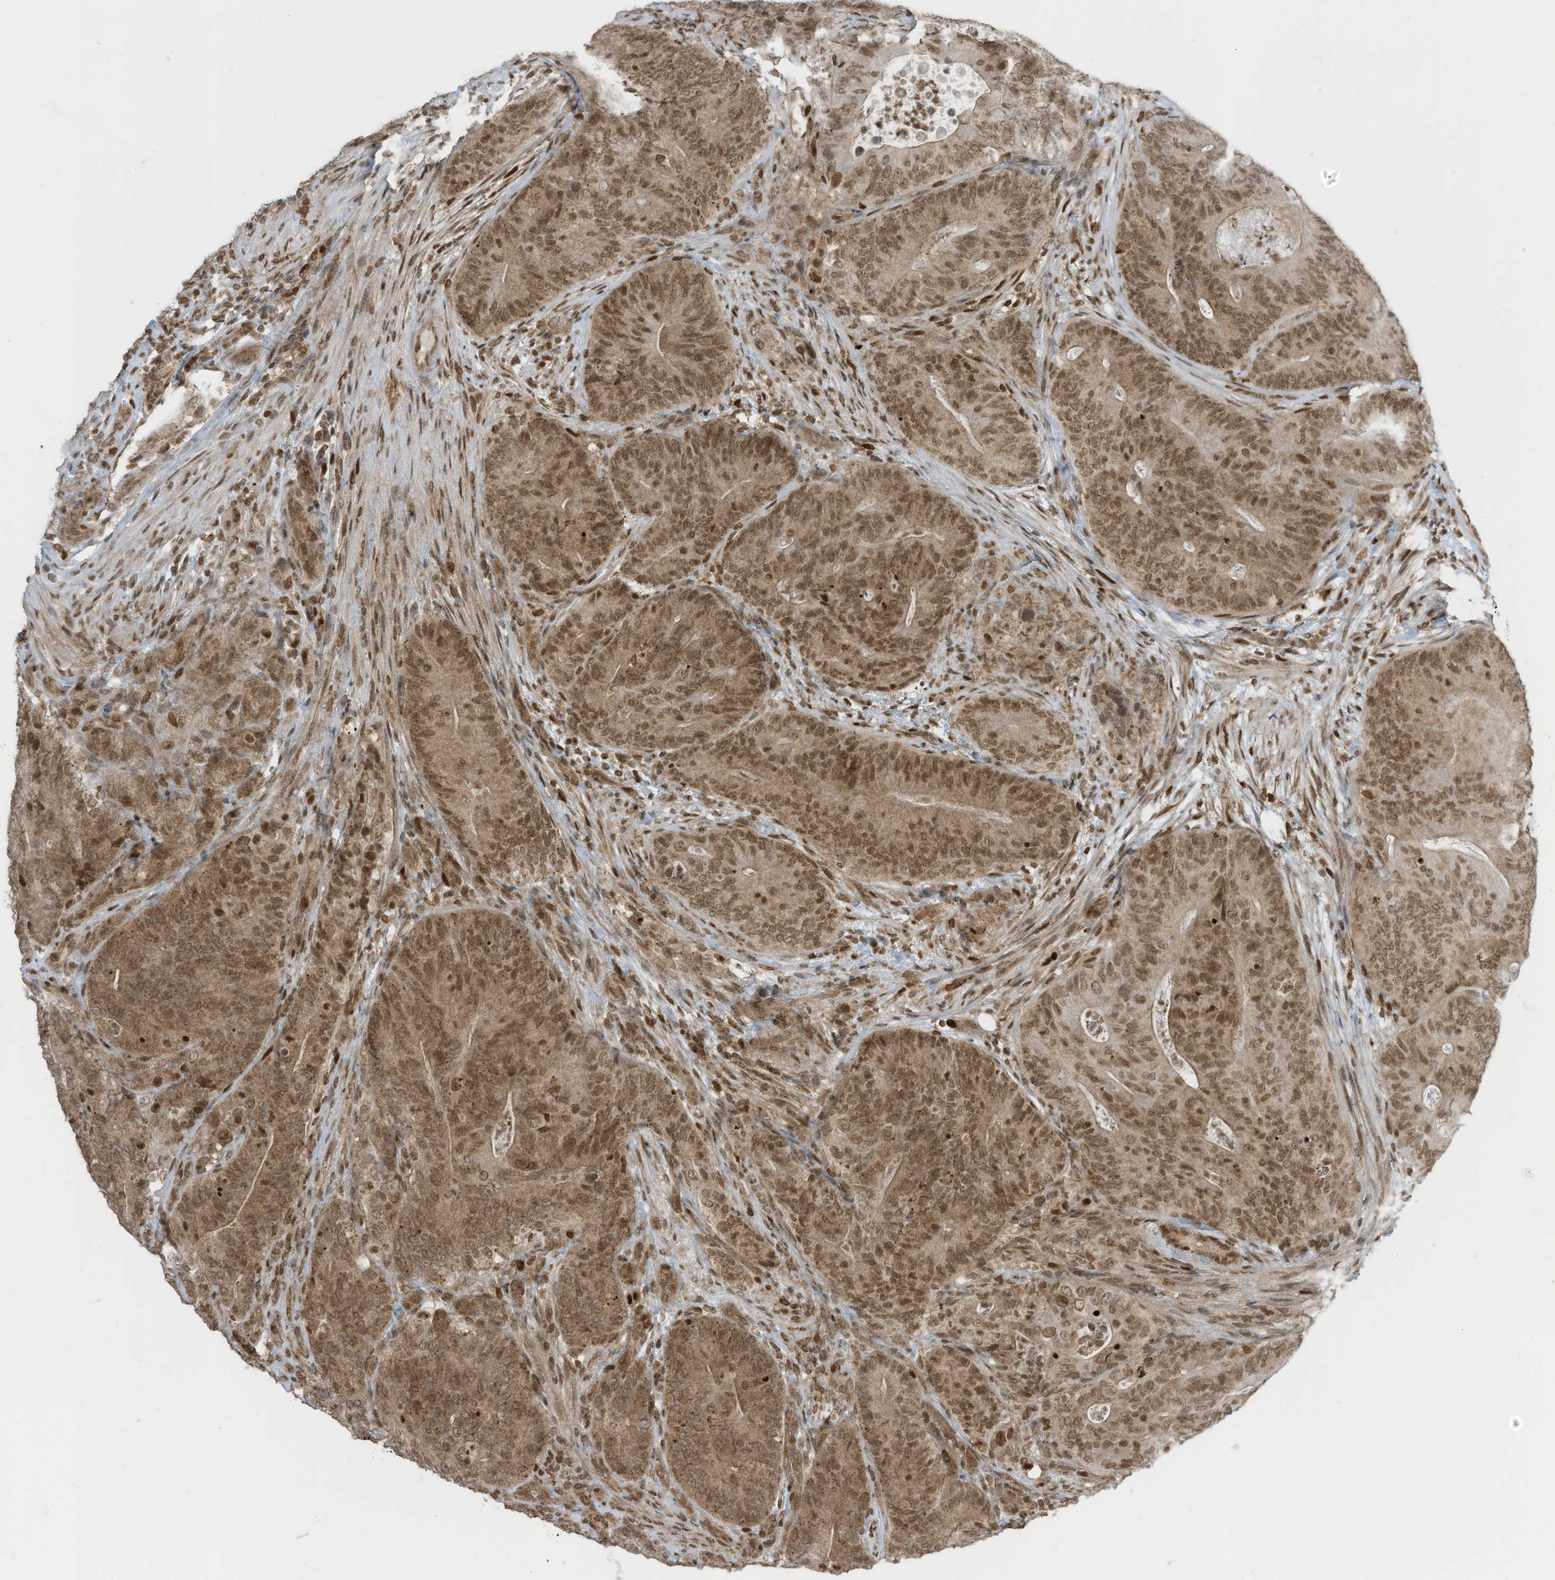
{"staining": {"intensity": "moderate", "quantity": ">75%", "location": "cytoplasmic/membranous,nuclear"}, "tissue": "colorectal cancer", "cell_type": "Tumor cells", "image_type": "cancer", "snomed": [{"axis": "morphology", "description": "Normal tissue, NOS"}, {"axis": "topography", "description": "Colon"}], "caption": "Tumor cells show medium levels of moderate cytoplasmic/membranous and nuclear staining in about >75% of cells in human colorectal cancer.", "gene": "KPNB1", "patient": {"sex": "female", "age": 82}}